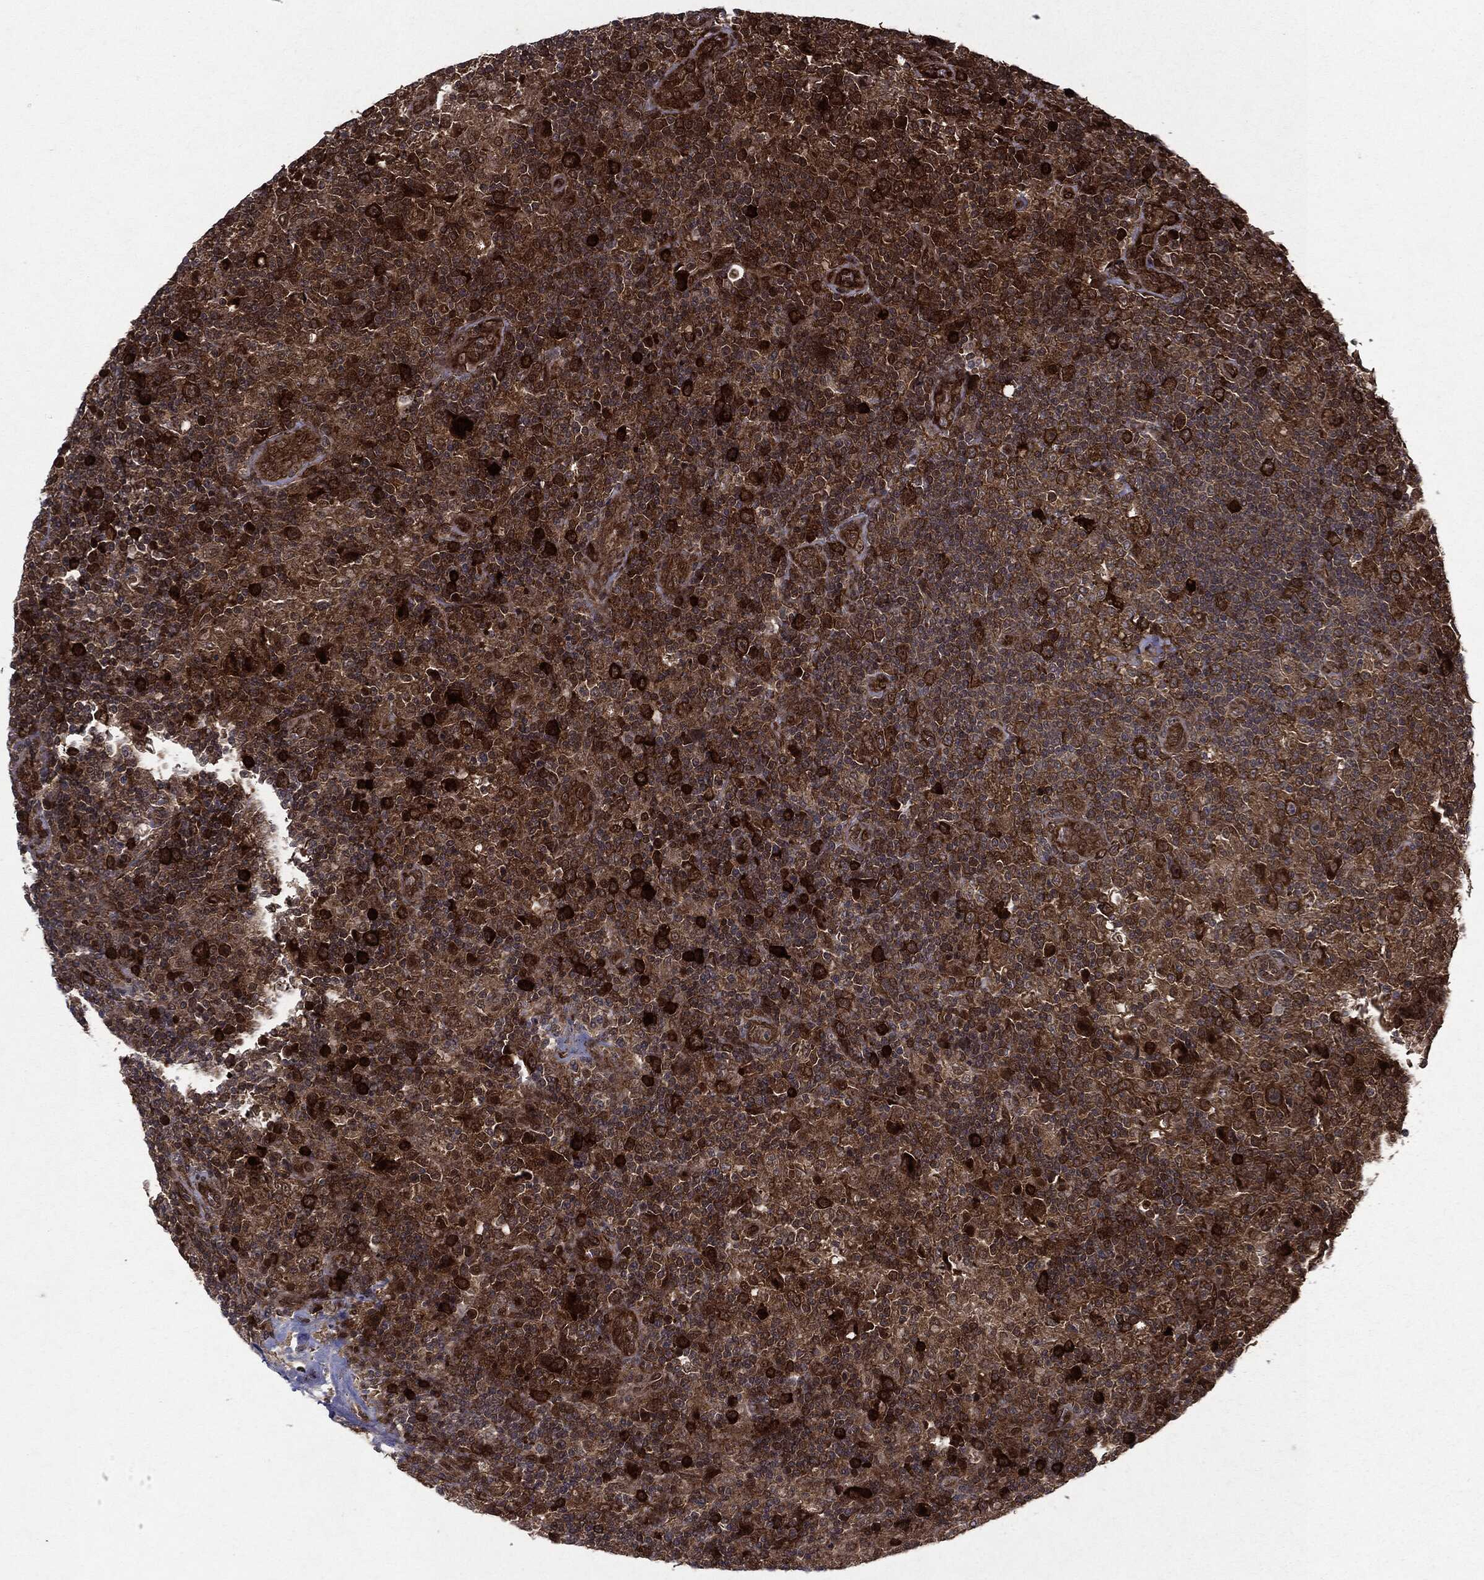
{"staining": {"intensity": "strong", "quantity": ">75%", "location": "cytoplasmic/membranous"}, "tissue": "lymphoma", "cell_type": "Tumor cells", "image_type": "cancer", "snomed": [{"axis": "morphology", "description": "Hodgkin's disease, NOS"}, {"axis": "topography", "description": "Lymph node"}], "caption": "Hodgkin's disease tissue exhibits strong cytoplasmic/membranous staining in approximately >75% of tumor cells, visualized by immunohistochemistry. (IHC, brightfield microscopy, high magnification).", "gene": "OTUB1", "patient": {"sex": "male", "age": 70}}